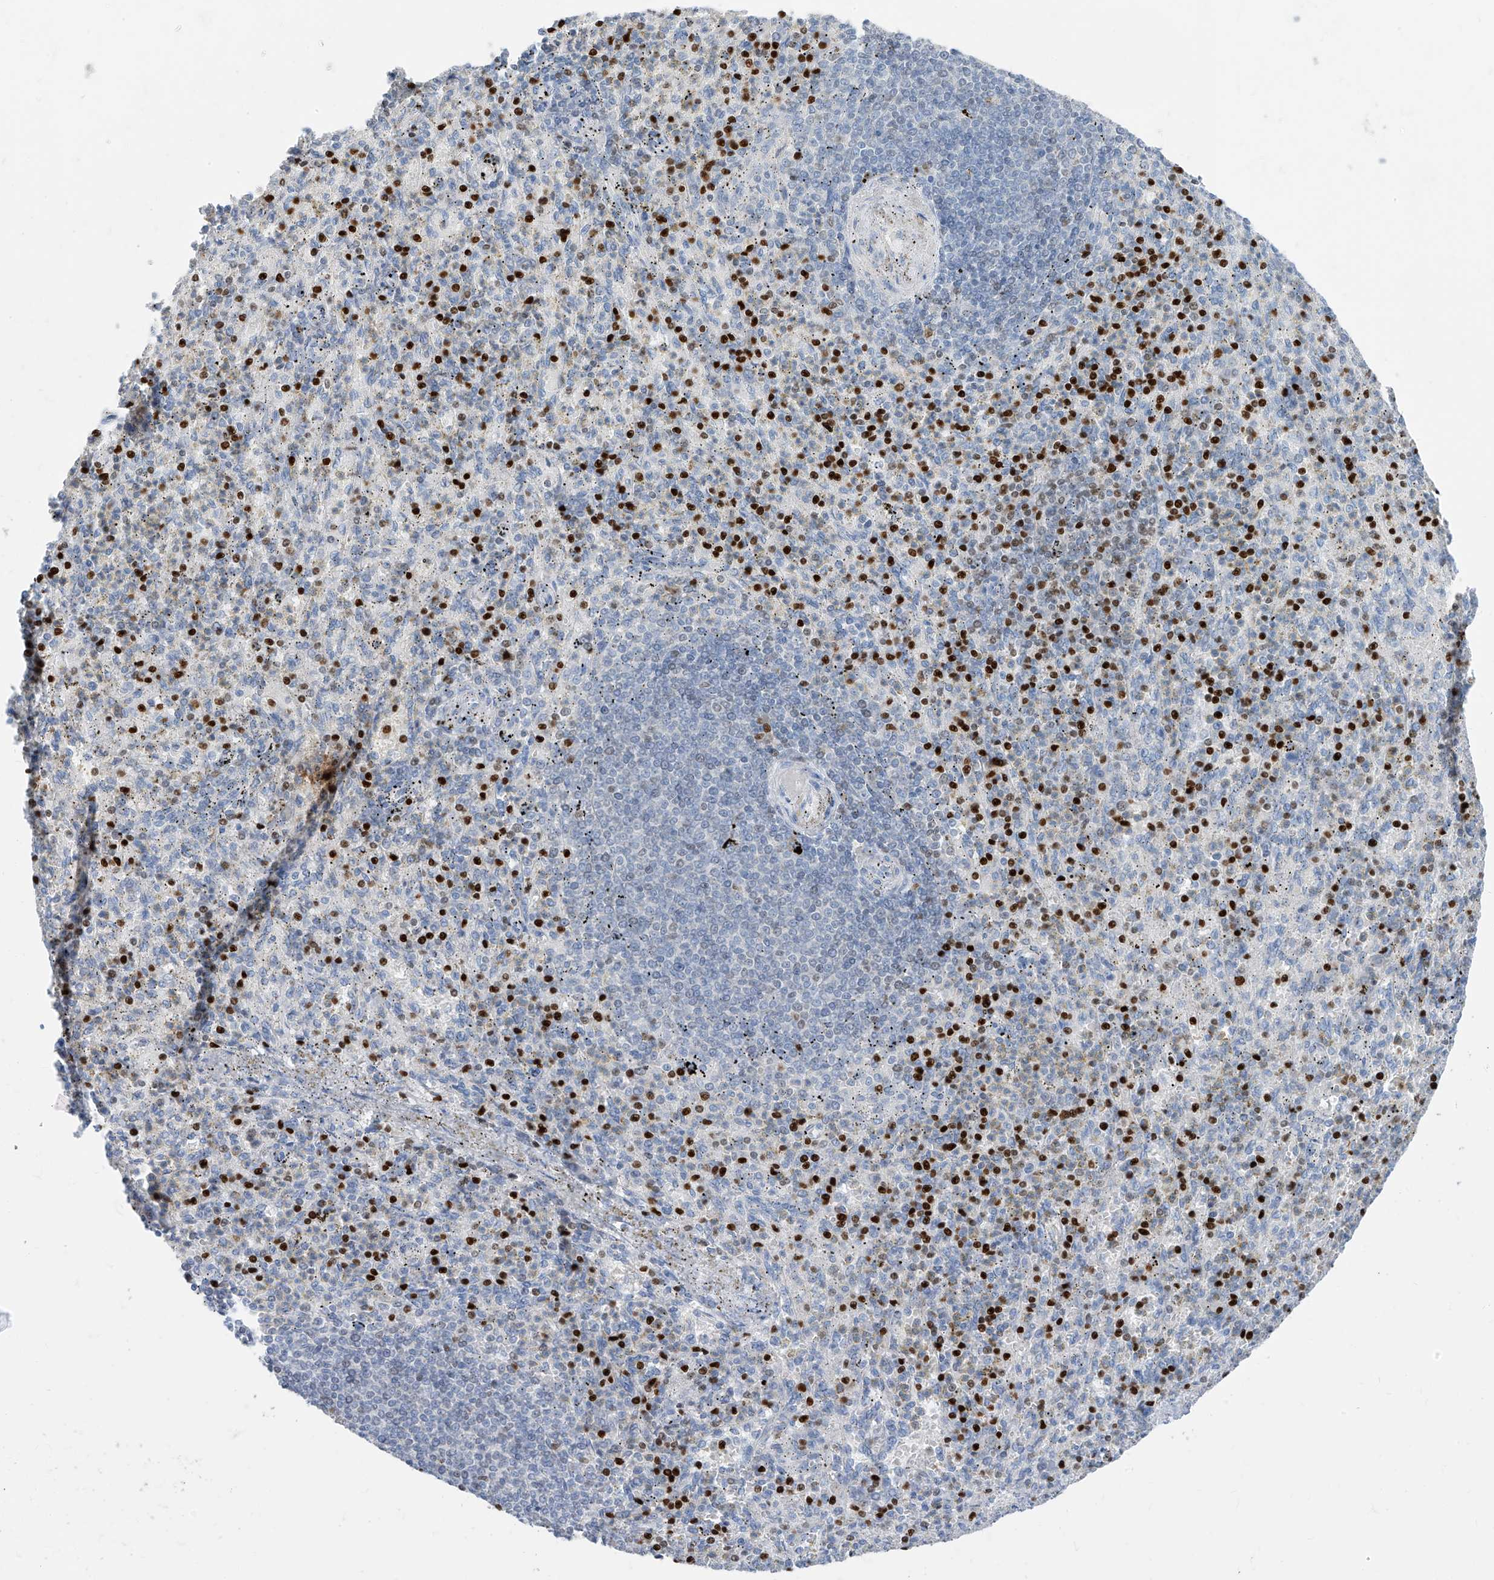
{"staining": {"intensity": "strong", "quantity": "<25%", "location": "nuclear"}, "tissue": "spleen", "cell_type": "Cells in red pulp", "image_type": "normal", "snomed": [{"axis": "morphology", "description": "Normal tissue, NOS"}, {"axis": "topography", "description": "Spleen"}], "caption": "A high-resolution photomicrograph shows immunohistochemistry staining of unremarkable spleen, which reveals strong nuclear positivity in about <25% of cells in red pulp. (DAB IHC with brightfield microscopy, high magnification).", "gene": "TBX21", "patient": {"sex": "female", "age": 74}}